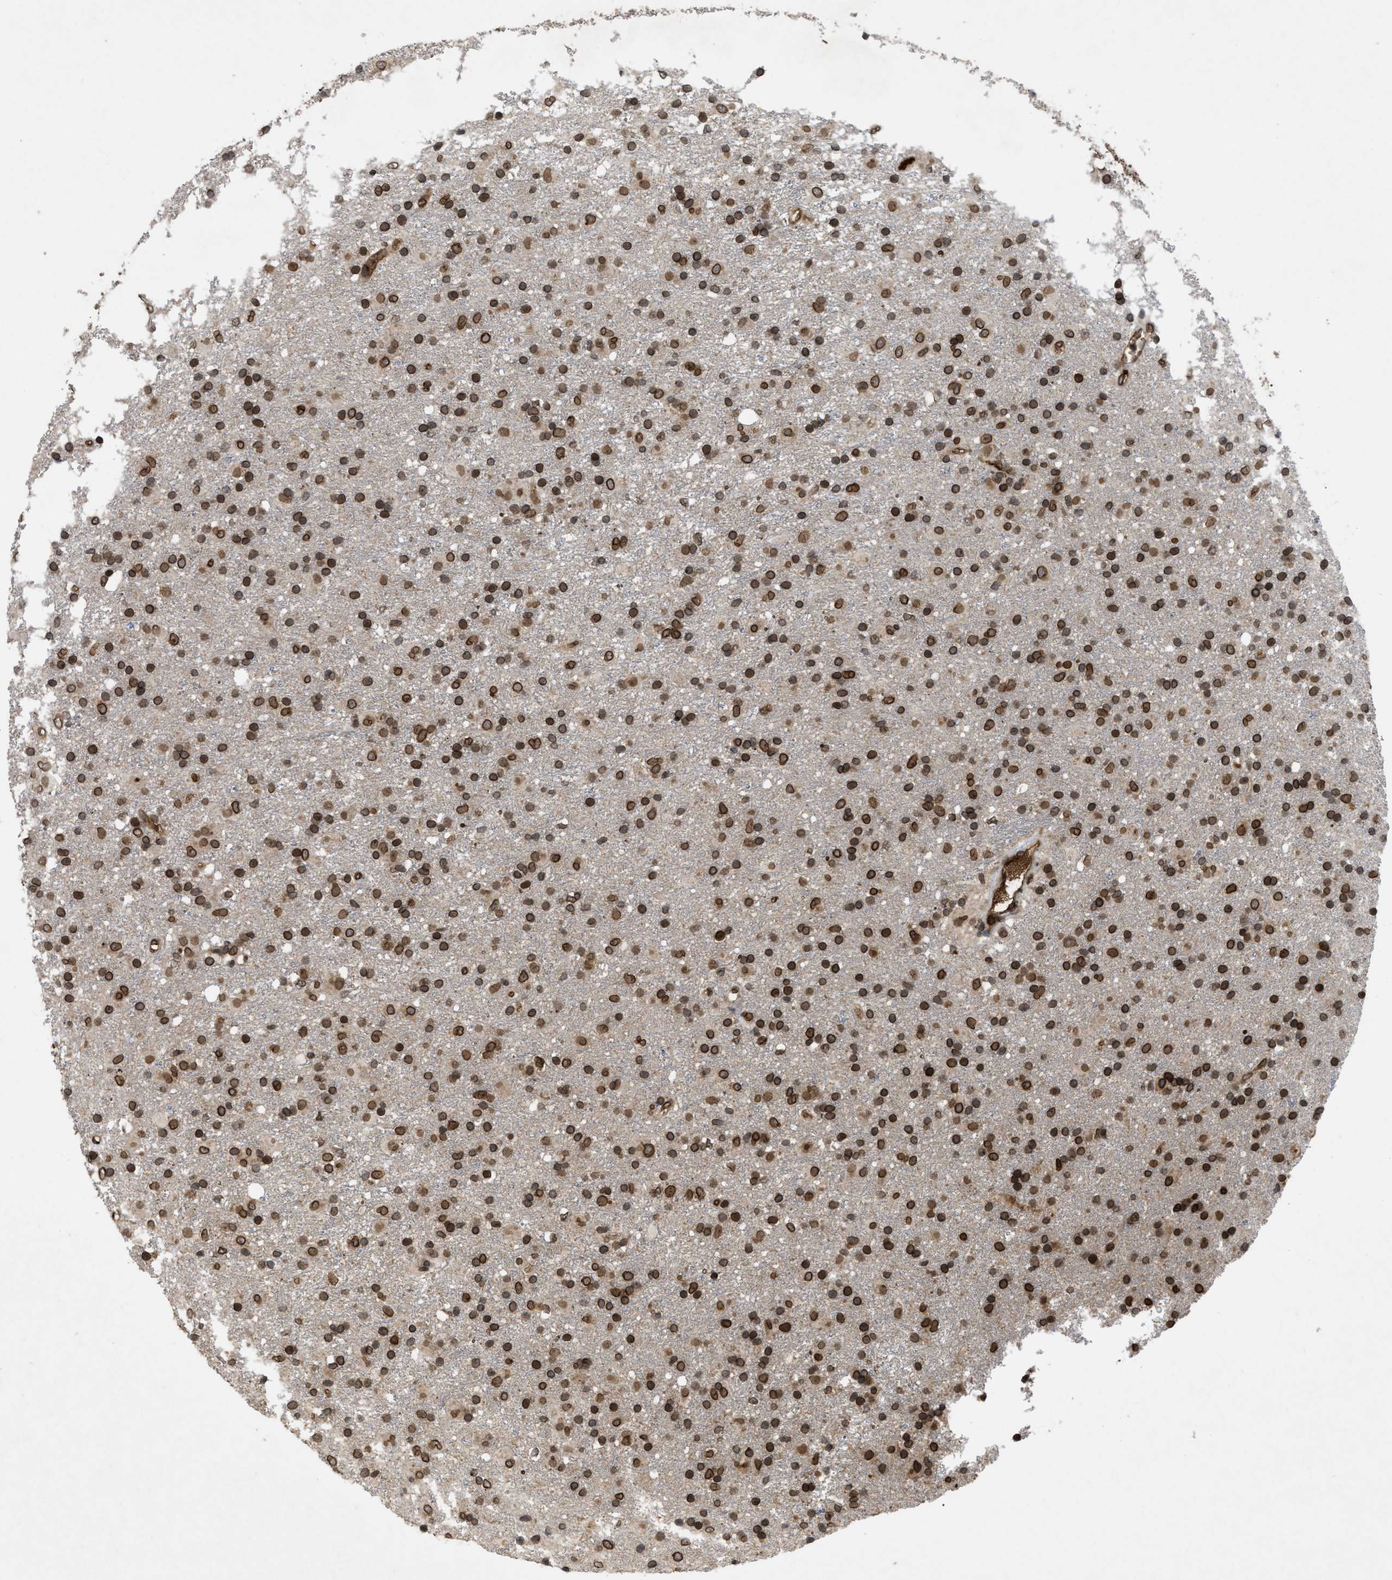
{"staining": {"intensity": "strong", "quantity": ">75%", "location": "cytoplasmic/membranous,nuclear"}, "tissue": "glioma", "cell_type": "Tumor cells", "image_type": "cancer", "snomed": [{"axis": "morphology", "description": "Glioma, malignant, Low grade"}, {"axis": "topography", "description": "Brain"}], "caption": "A brown stain labels strong cytoplasmic/membranous and nuclear expression of a protein in malignant glioma (low-grade) tumor cells.", "gene": "CRY1", "patient": {"sex": "male", "age": 65}}